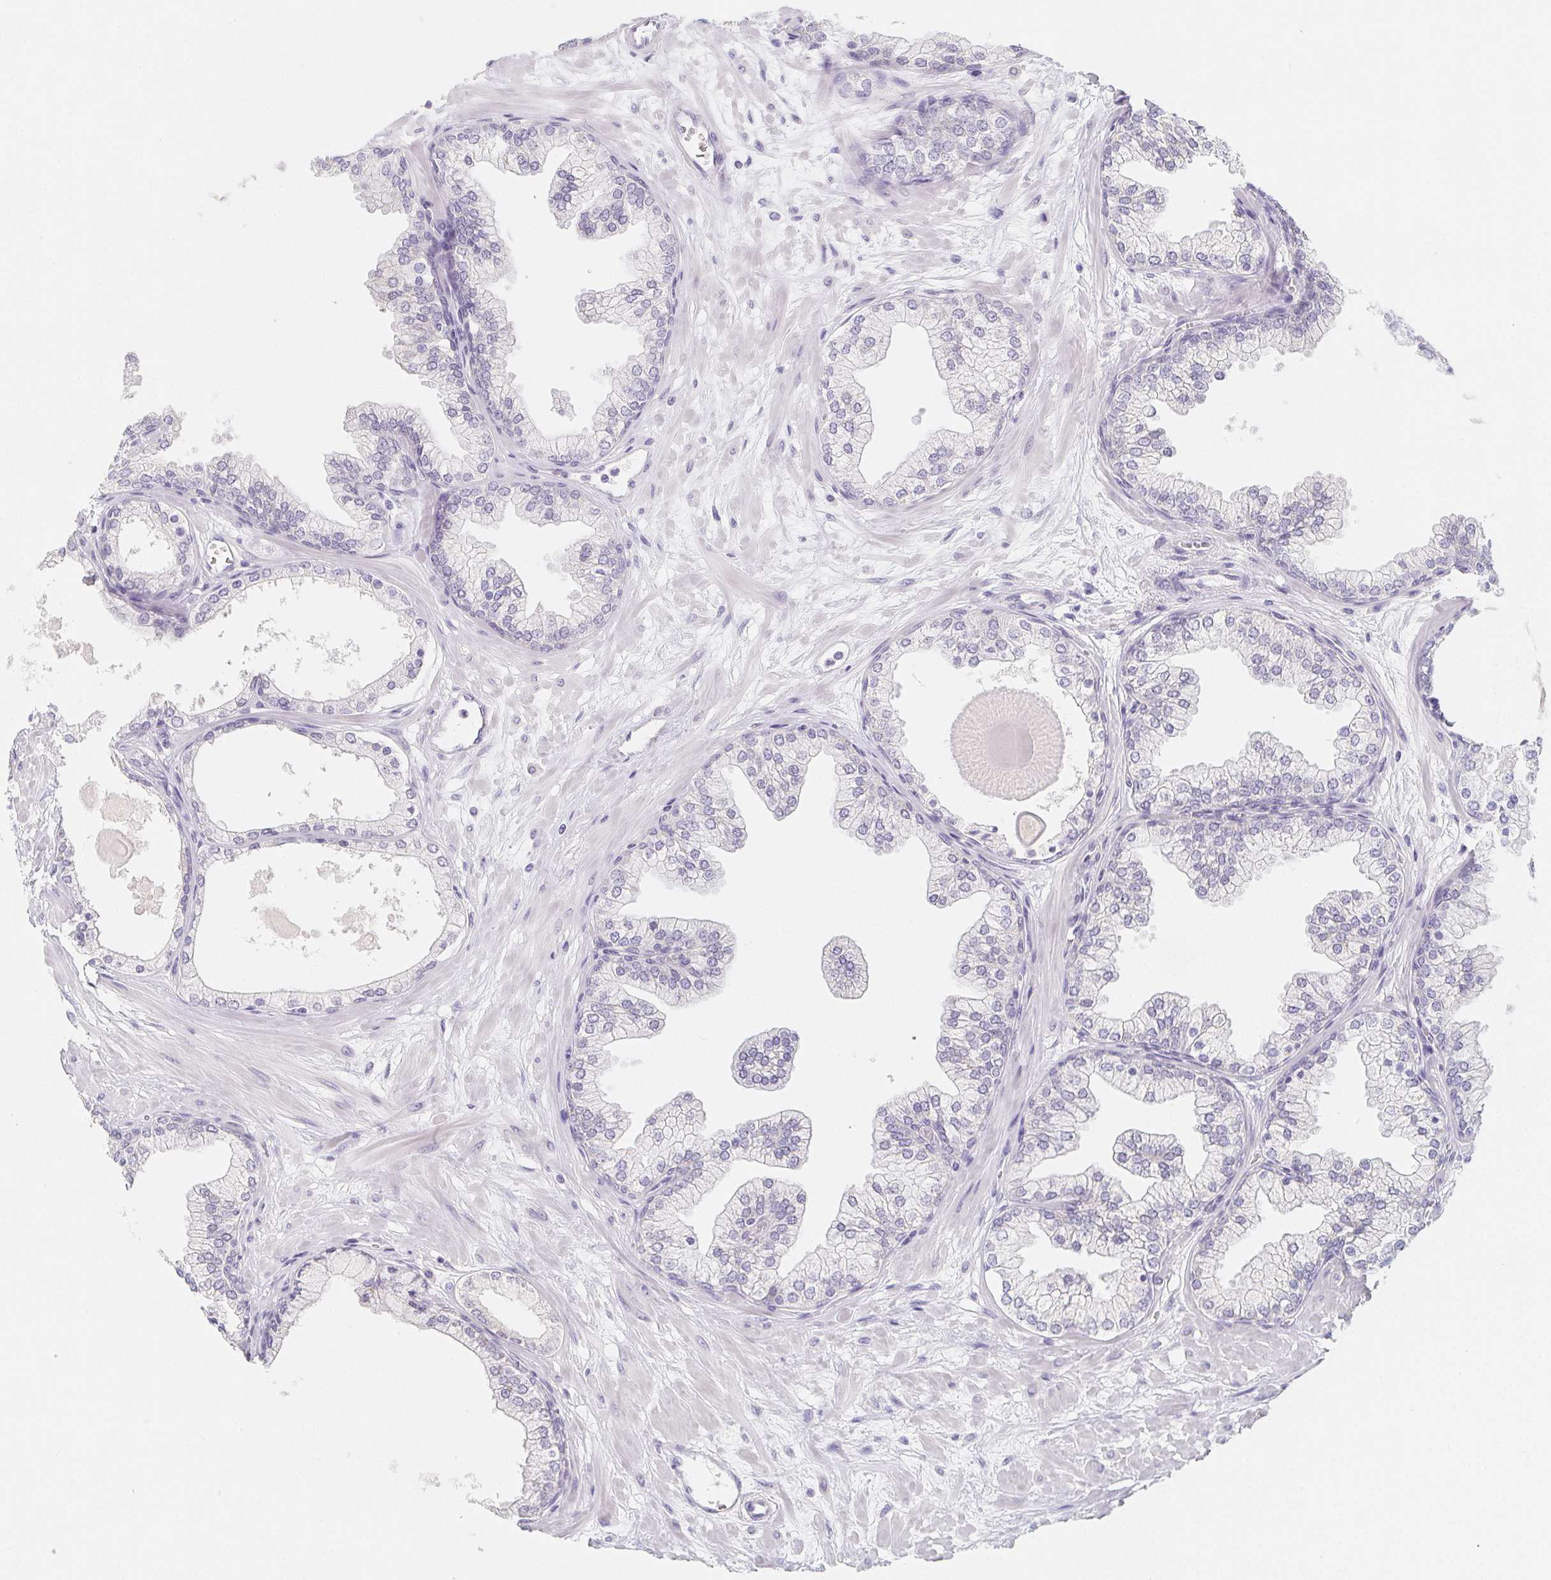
{"staining": {"intensity": "negative", "quantity": "none", "location": "none"}, "tissue": "prostate", "cell_type": "Glandular cells", "image_type": "normal", "snomed": [{"axis": "morphology", "description": "Normal tissue, NOS"}, {"axis": "topography", "description": "Prostate"}, {"axis": "topography", "description": "Peripheral nerve tissue"}], "caption": "A high-resolution micrograph shows immunohistochemistry (IHC) staining of unremarkable prostate, which displays no significant expression in glandular cells.", "gene": "GLIPR1L1", "patient": {"sex": "male", "age": 61}}